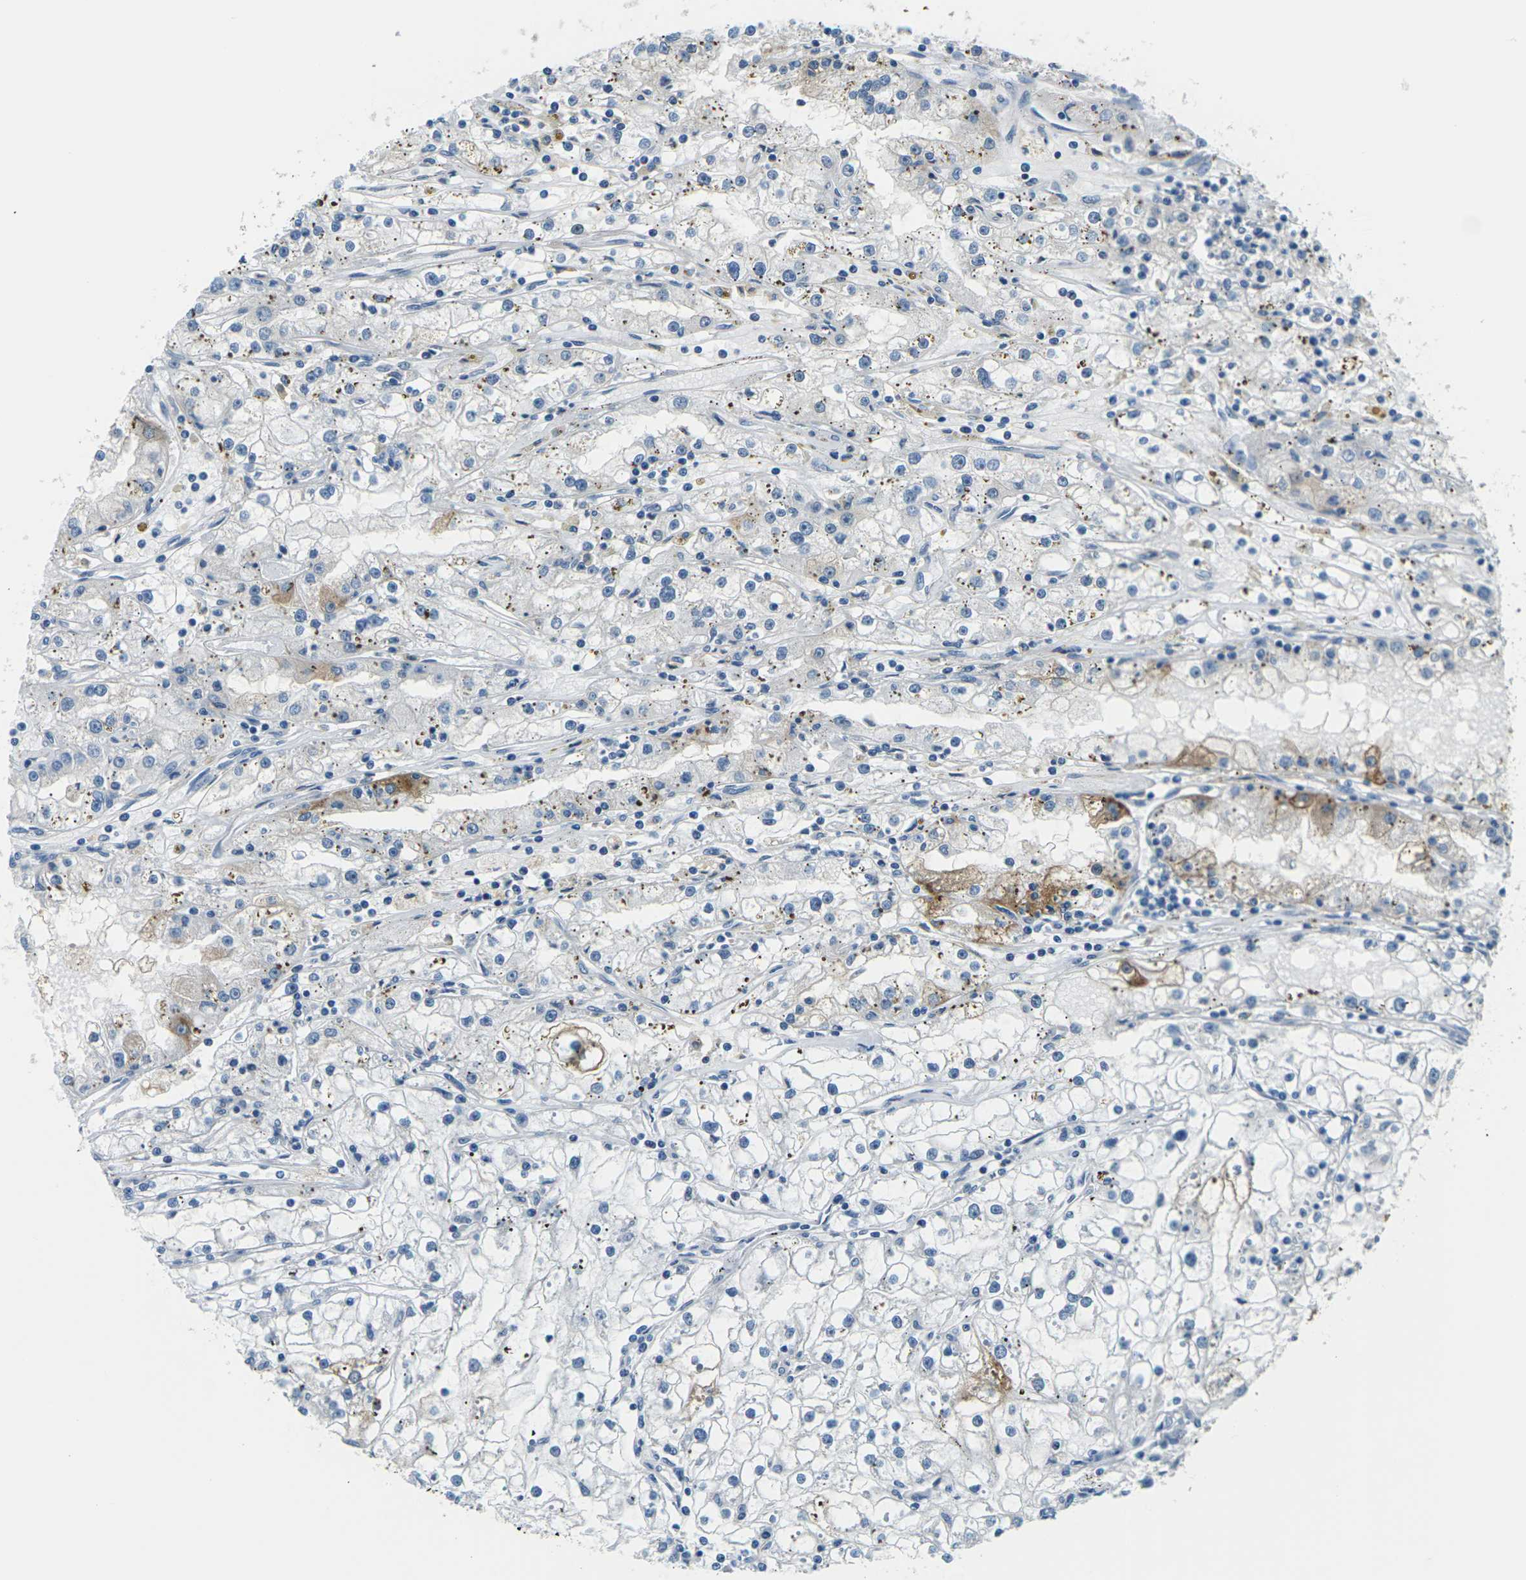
{"staining": {"intensity": "moderate", "quantity": "<25%", "location": "cytoplasmic/membranous"}, "tissue": "renal cancer", "cell_type": "Tumor cells", "image_type": "cancer", "snomed": [{"axis": "morphology", "description": "Adenocarcinoma, NOS"}, {"axis": "topography", "description": "Kidney"}], "caption": "Renal cancer (adenocarcinoma) tissue demonstrates moderate cytoplasmic/membranous staining in about <25% of tumor cells Using DAB (3,3'-diaminobenzidine) (brown) and hematoxylin (blue) stains, captured at high magnification using brightfield microscopy.", "gene": "SLC13A3", "patient": {"sex": "male", "age": 56}}